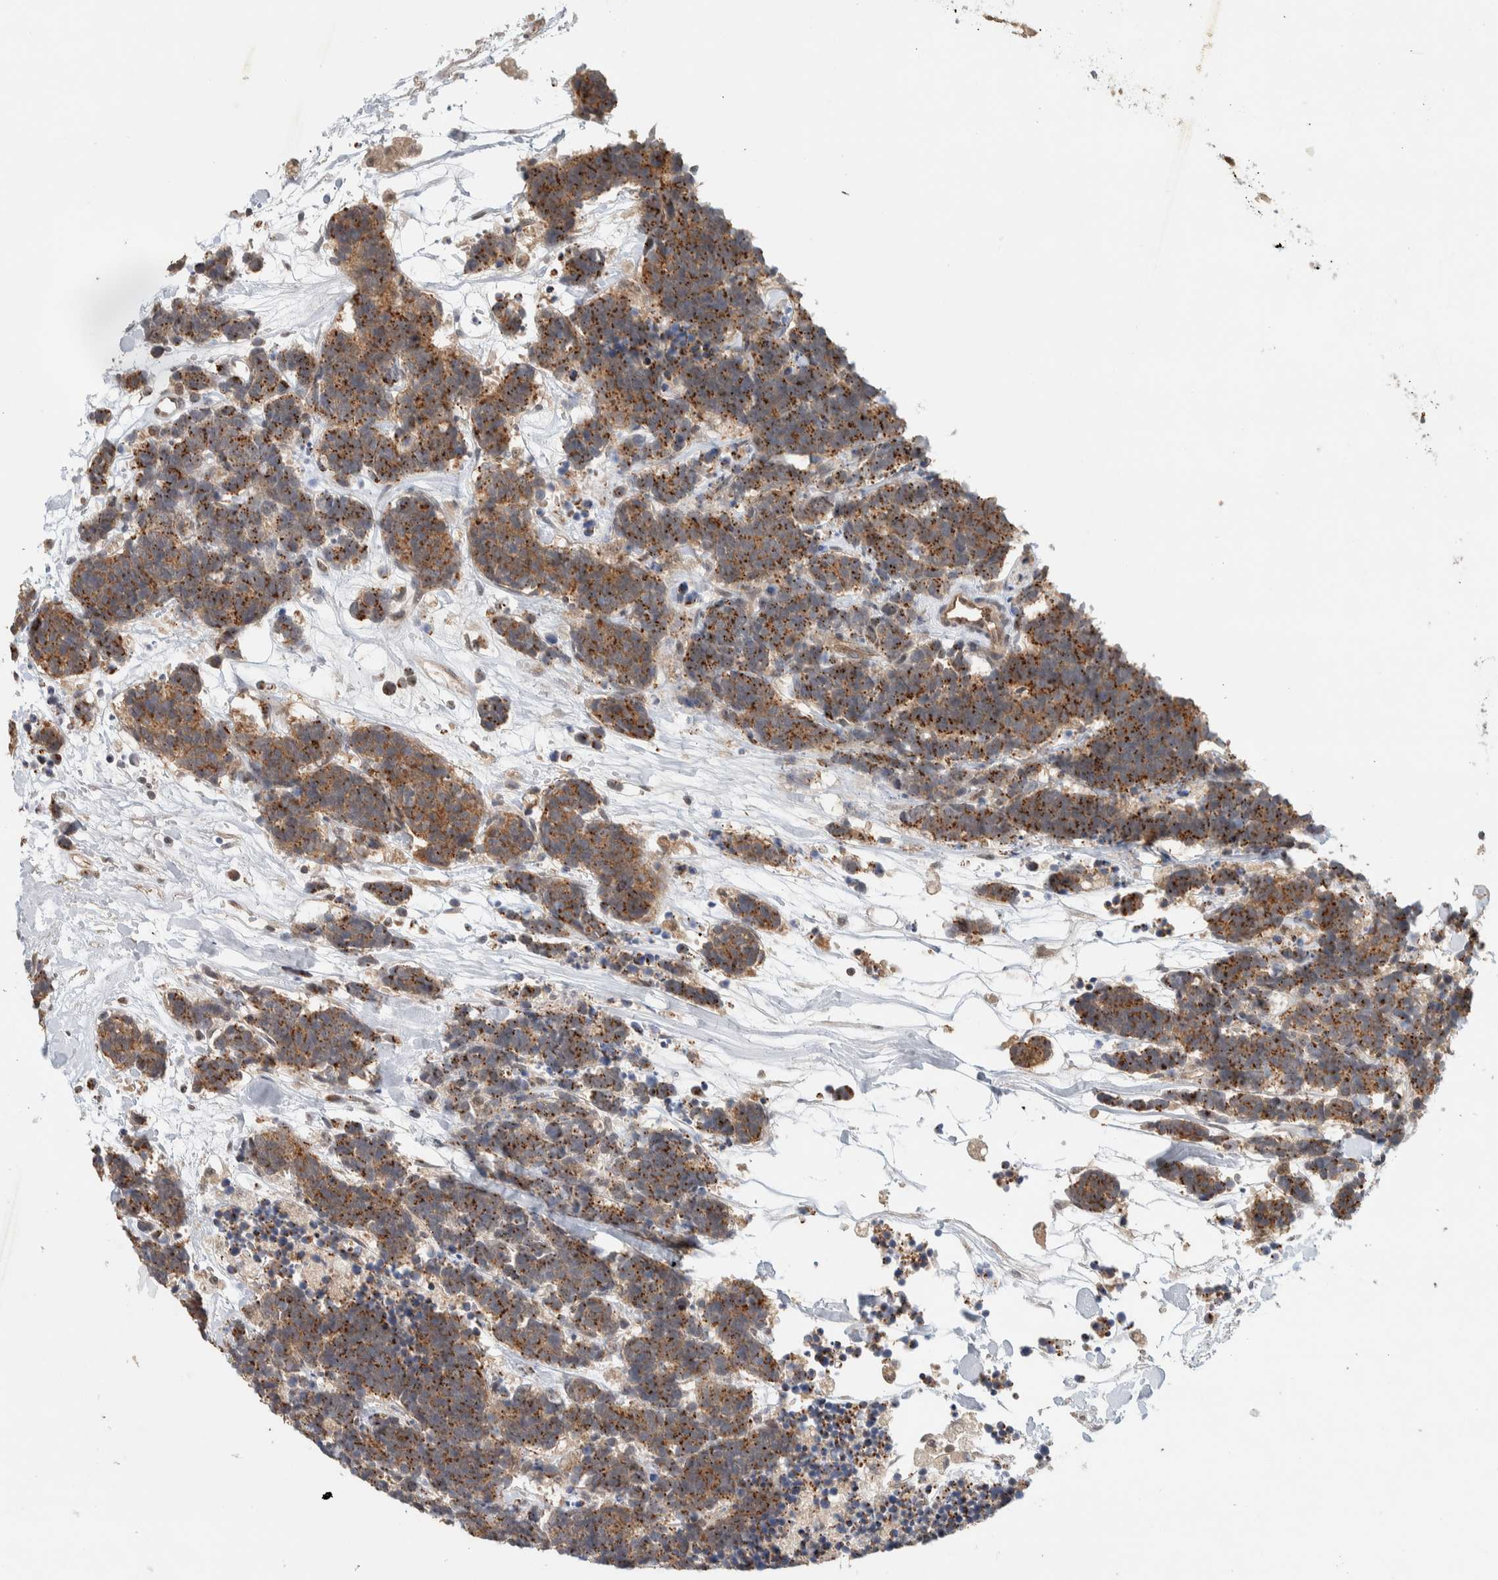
{"staining": {"intensity": "moderate", "quantity": ">75%", "location": "cytoplasmic/membranous"}, "tissue": "carcinoid", "cell_type": "Tumor cells", "image_type": "cancer", "snomed": [{"axis": "morphology", "description": "Carcinoma, NOS"}, {"axis": "morphology", "description": "Carcinoid, malignant, NOS"}, {"axis": "topography", "description": "Urinary bladder"}], "caption": "Carcinoid stained with a protein marker exhibits moderate staining in tumor cells.", "gene": "DEPTOR", "patient": {"sex": "male", "age": 57}}